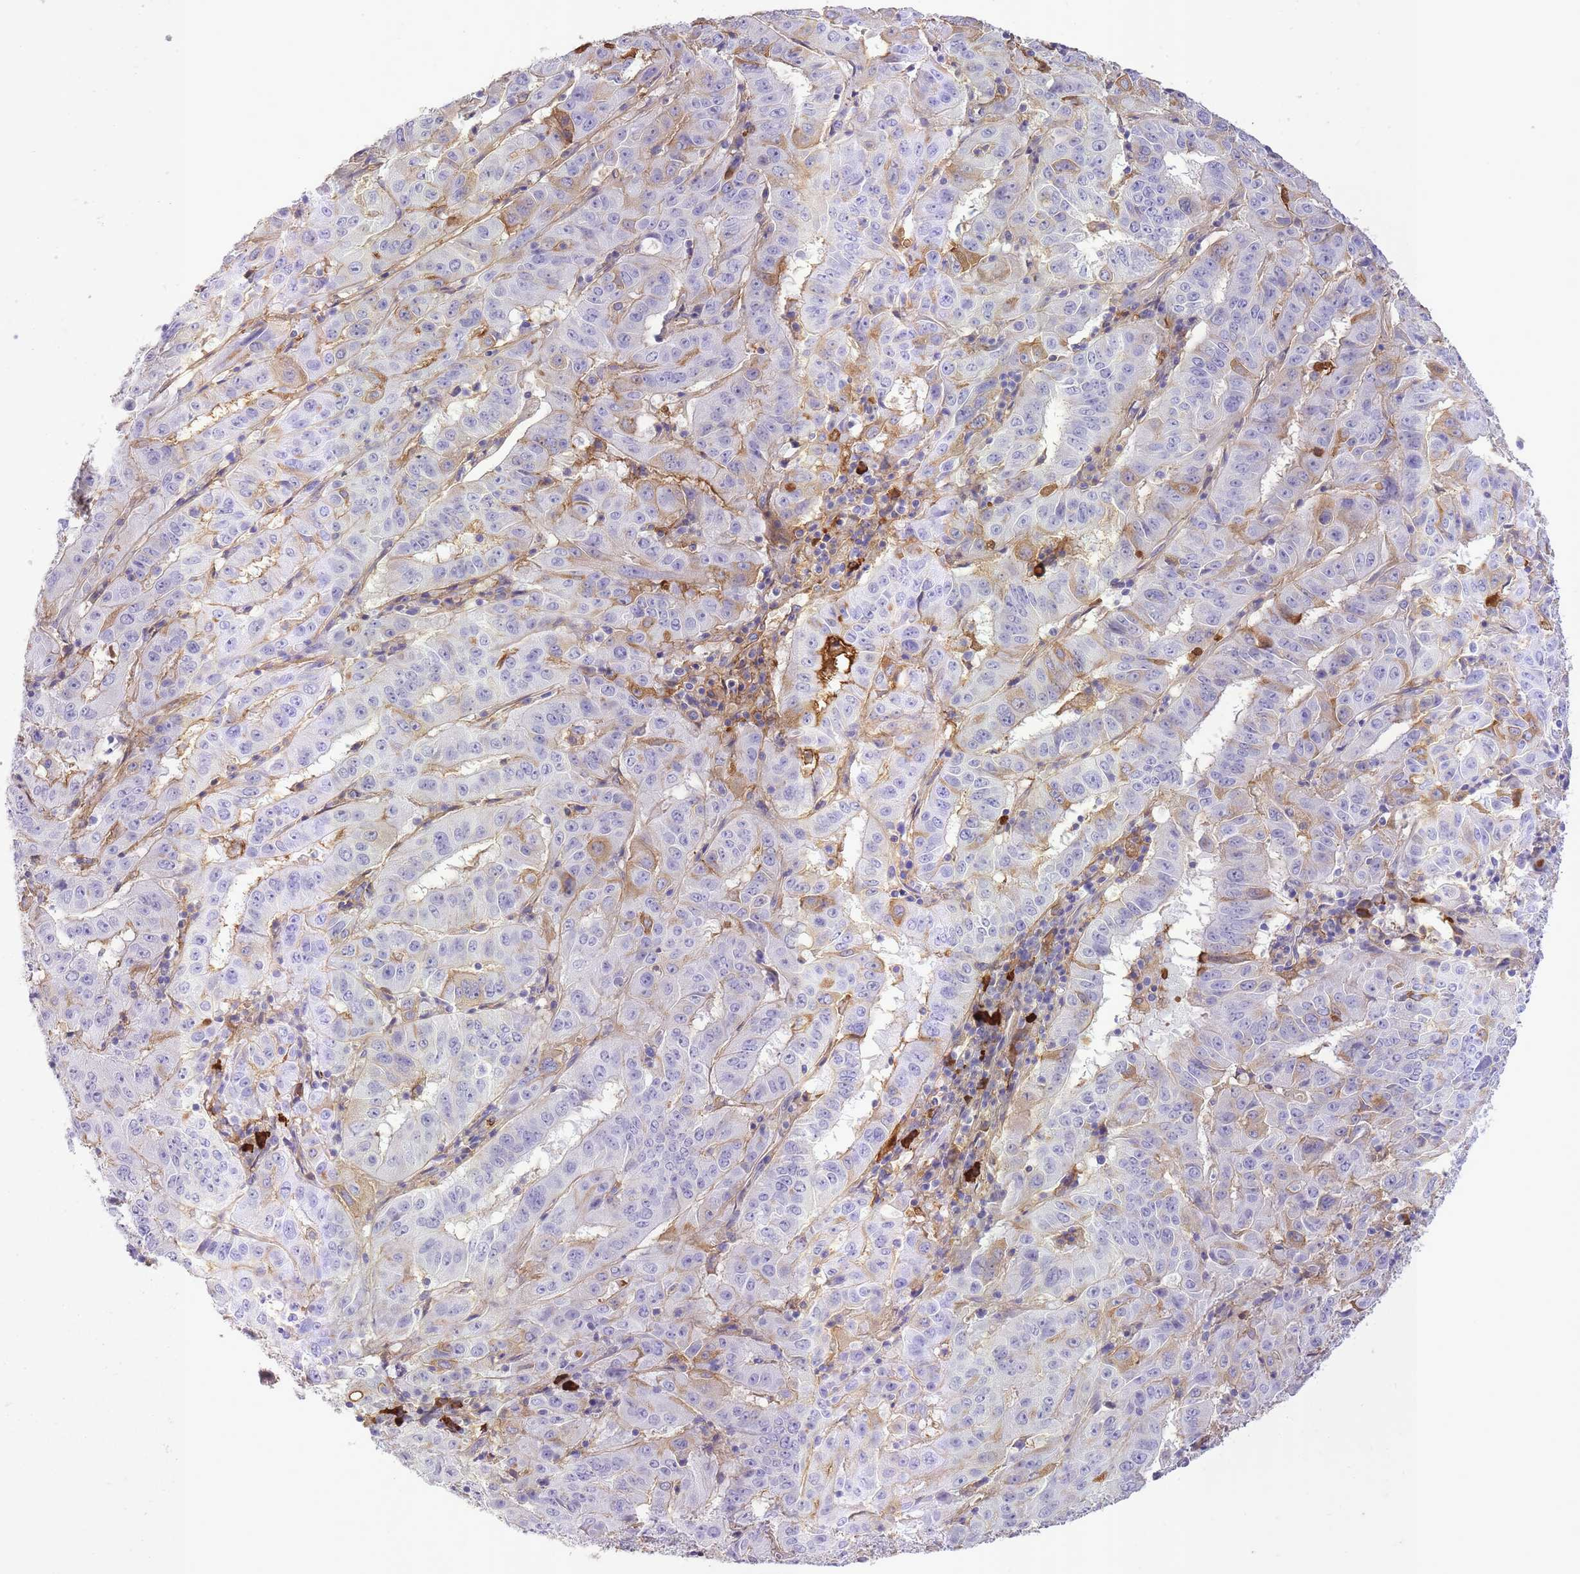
{"staining": {"intensity": "weak", "quantity": "<25%", "location": "cytoplasmic/membranous"}, "tissue": "pancreatic cancer", "cell_type": "Tumor cells", "image_type": "cancer", "snomed": [{"axis": "morphology", "description": "Adenocarcinoma, NOS"}, {"axis": "topography", "description": "Pancreas"}], "caption": "Histopathology image shows no significant protein staining in tumor cells of pancreatic cancer. (Immunohistochemistry (ihc), brightfield microscopy, high magnification).", "gene": "IGKV1D-42", "patient": {"sex": "male", "age": 63}}